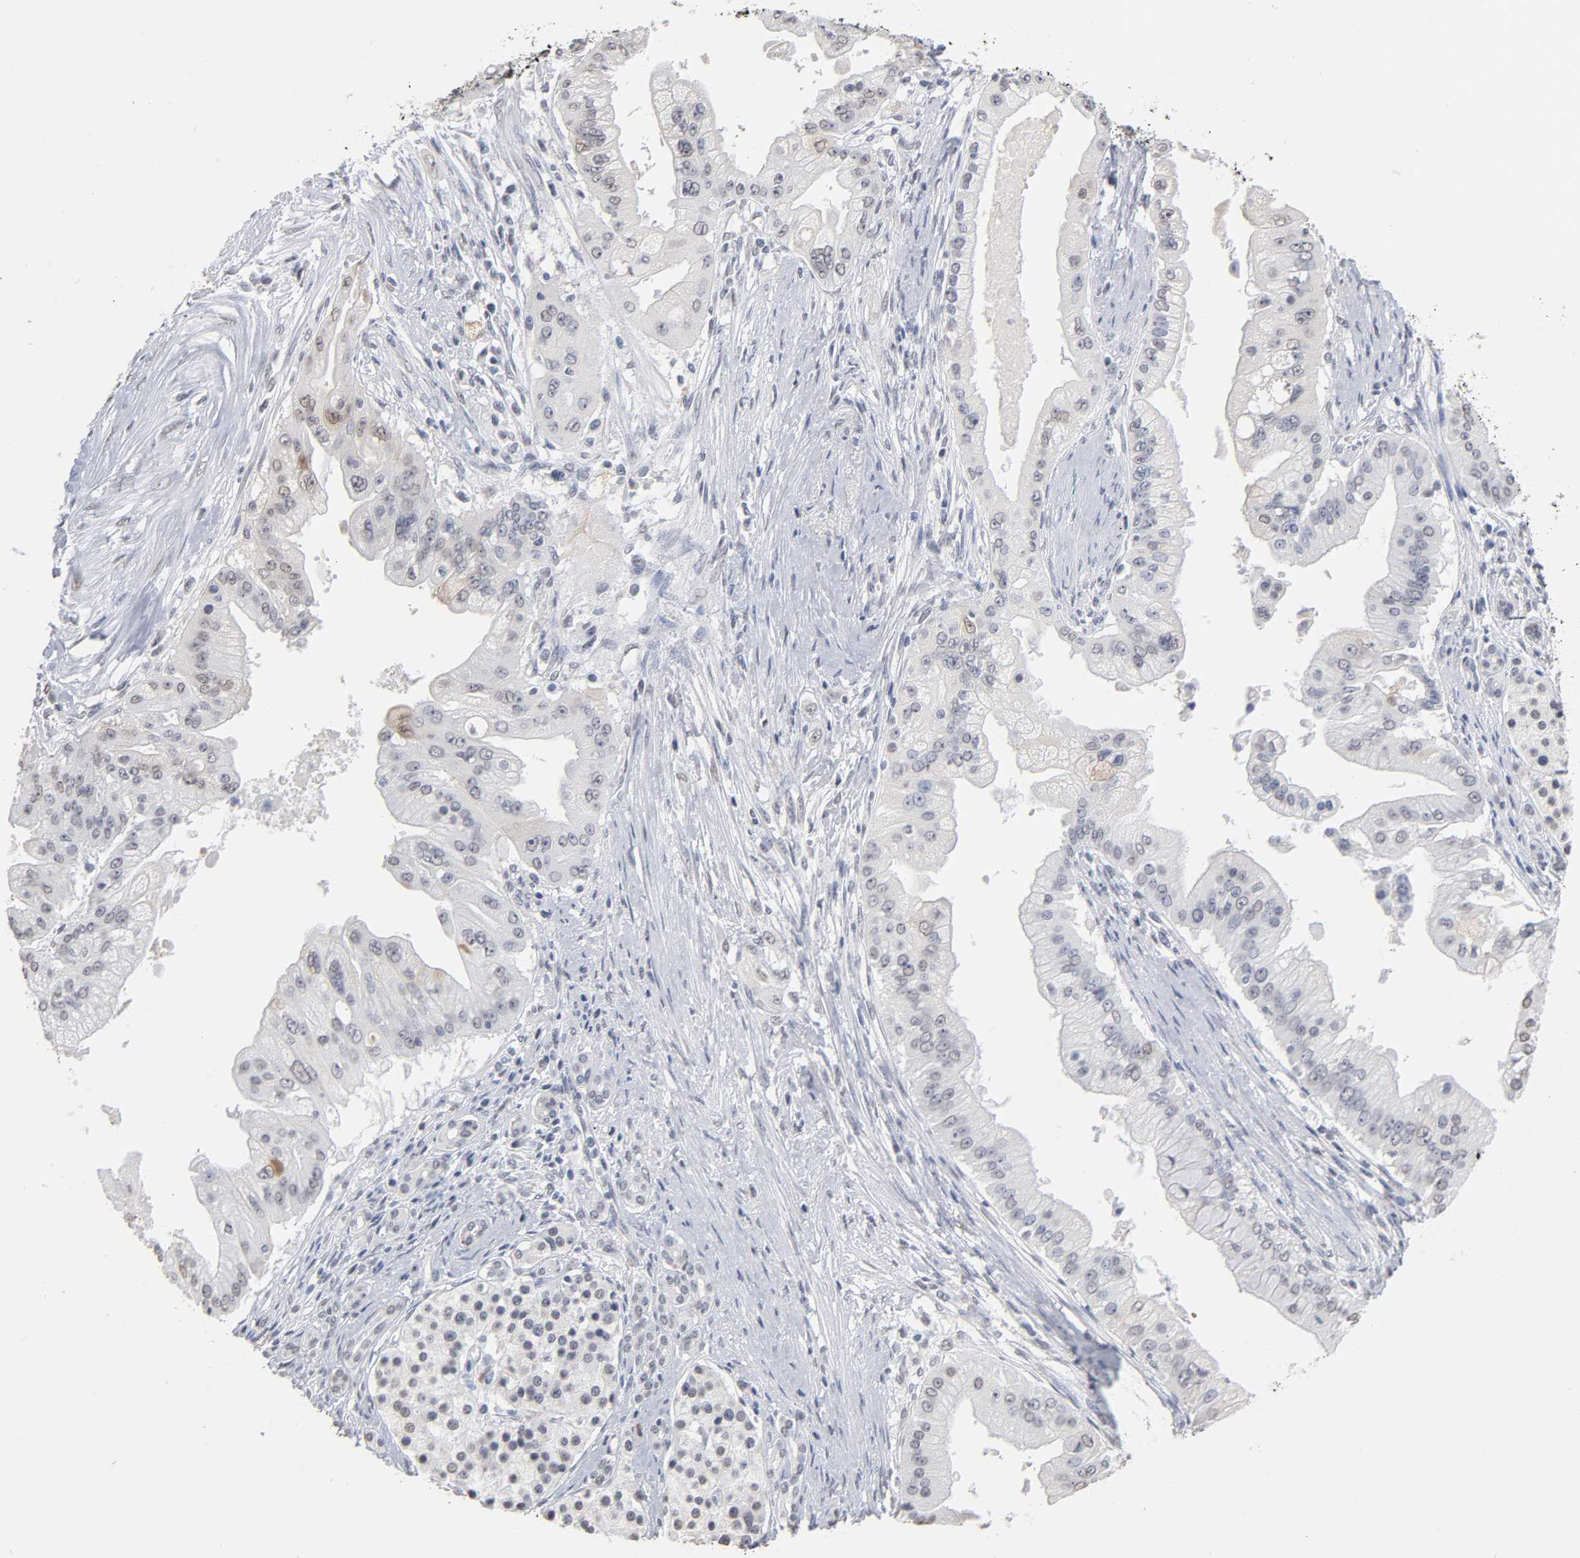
{"staining": {"intensity": "moderate", "quantity": "<25%", "location": "cytoplasmic/membranous,nuclear"}, "tissue": "pancreatic cancer", "cell_type": "Tumor cells", "image_type": "cancer", "snomed": [{"axis": "morphology", "description": "Adenocarcinoma, NOS"}, {"axis": "topography", "description": "Pancreas"}], "caption": "Immunohistochemistry (IHC) of pancreatic cancer (adenocarcinoma) displays low levels of moderate cytoplasmic/membranous and nuclear expression in about <25% of tumor cells.", "gene": "CRABP2", "patient": {"sex": "male", "age": 59}}